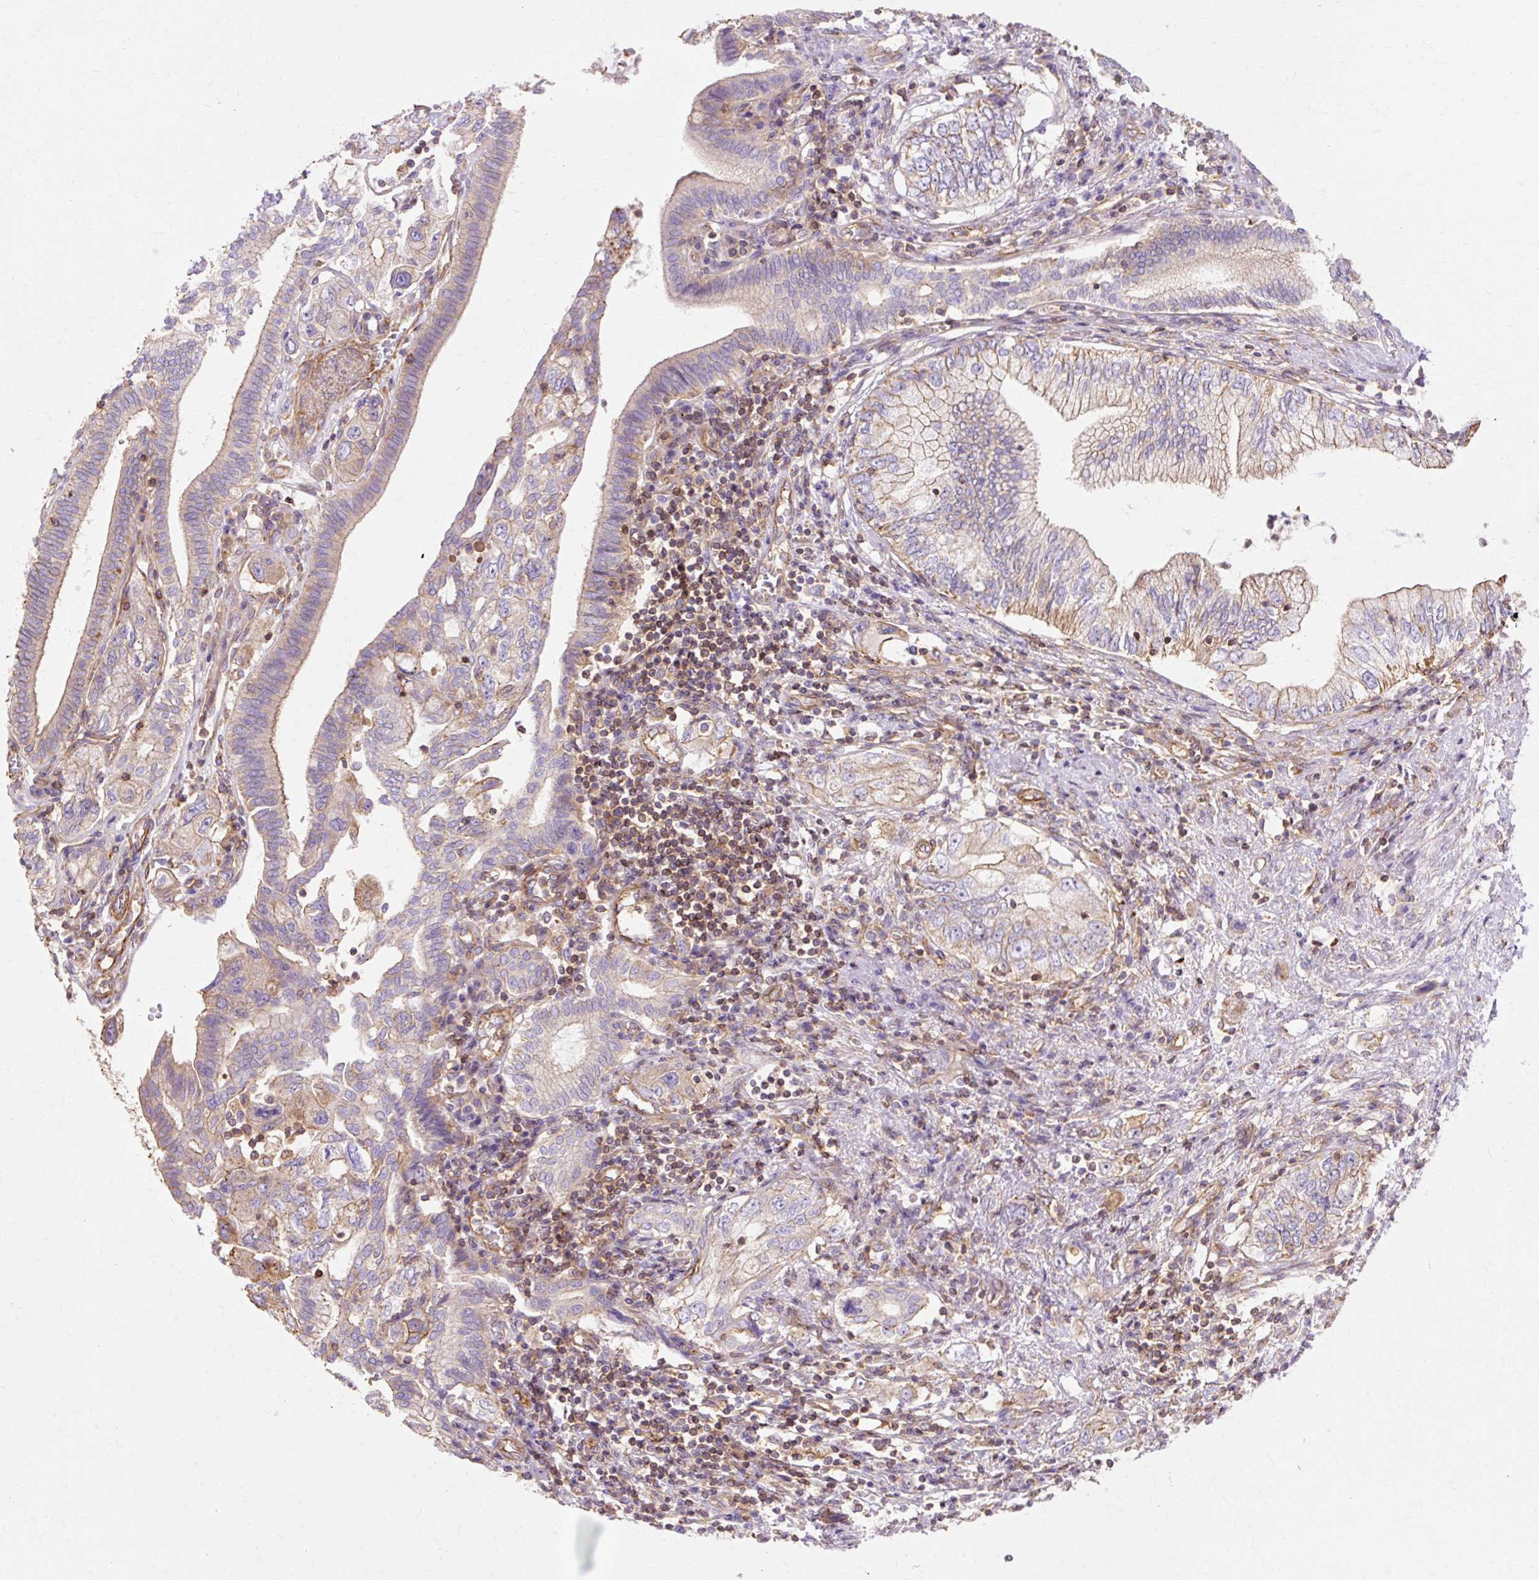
{"staining": {"intensity": "weak", "quantity": "25%-75%", "location": "cytoplasmic/membranous"}, "tissue": "pancreatic cancer", "cell_type": "Tumor cells", "image_type": "cancer", "snomed": [{"axis": "morphology", "description": "Adenocarcinoma, NOS"}, {"axis": "topography", "description": "Pancreas"}], "caption": "Tumor cells exhibit low levels of weak cytoplasmic/membranous positivity in approximately 25%-75% of cells in pancreatic cancer. (DAB (3,3'-diaminobenzidine) IHC, brown staining for protein, blue staining for nuclei).", "gene": "TBC1D2B", "patient": {"sex": "female", "age": 73}}